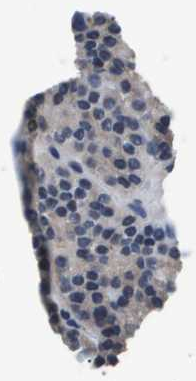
{"staining": {"intensity": "negative", "quantity": "none", "location": "none"}, "tissue": "parathyroid gland", "cell_type": "Glandular cells", "image_type": "normal", "snomed": [{"axis": "morphology", "description": "Normal tissue, NOS"}, {"axis": "morphology", "description": "Adenoma, NOS"}, {"axis": "topography", "description": "Parathyroid gland"}], "caption": "The histopathology image exhibits no significant positivity in glandular cells of parathyroid gland.", "gene": "AKR1A1", "patient": {"sex": "female", "age": 64}}